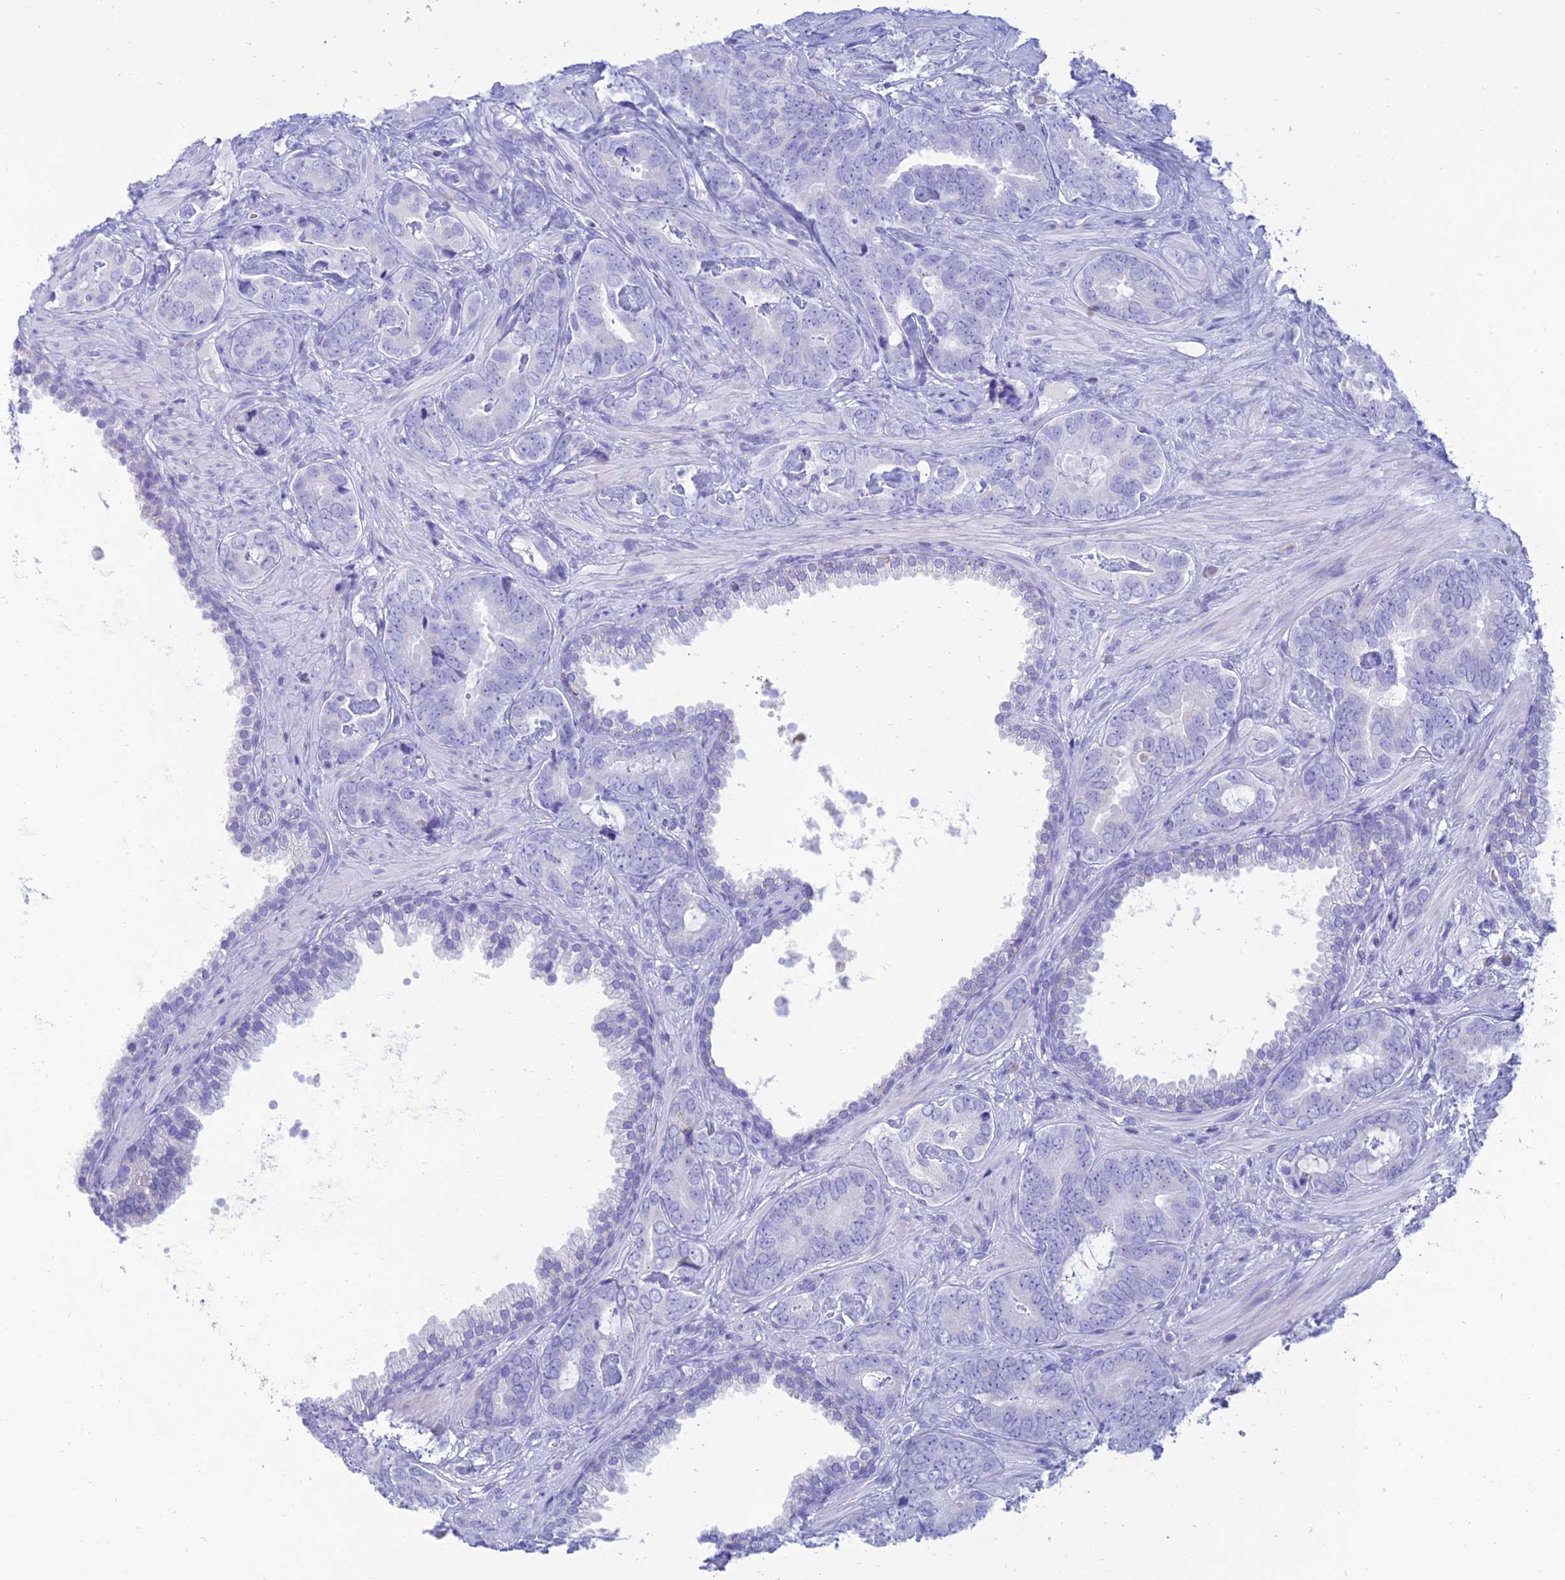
{"staining": {"intensity": "negative", "quantity": "none", "location": "none"}, "tissue": "prostate cancer", "cell_type": "Tumor cells", "image_type": "cancer", "snomed": [{"axis": "morphology", "description": "Adenocarcinoma, High grade"}, {"axis": "topography", "description": "Prostate"}], "caption": "Immunohistochemical staining of human prostate cancer exhibits no significant expression in tumor cells.", "gene": "MAL2", "patient": {"sex": "male", "age": 71}}